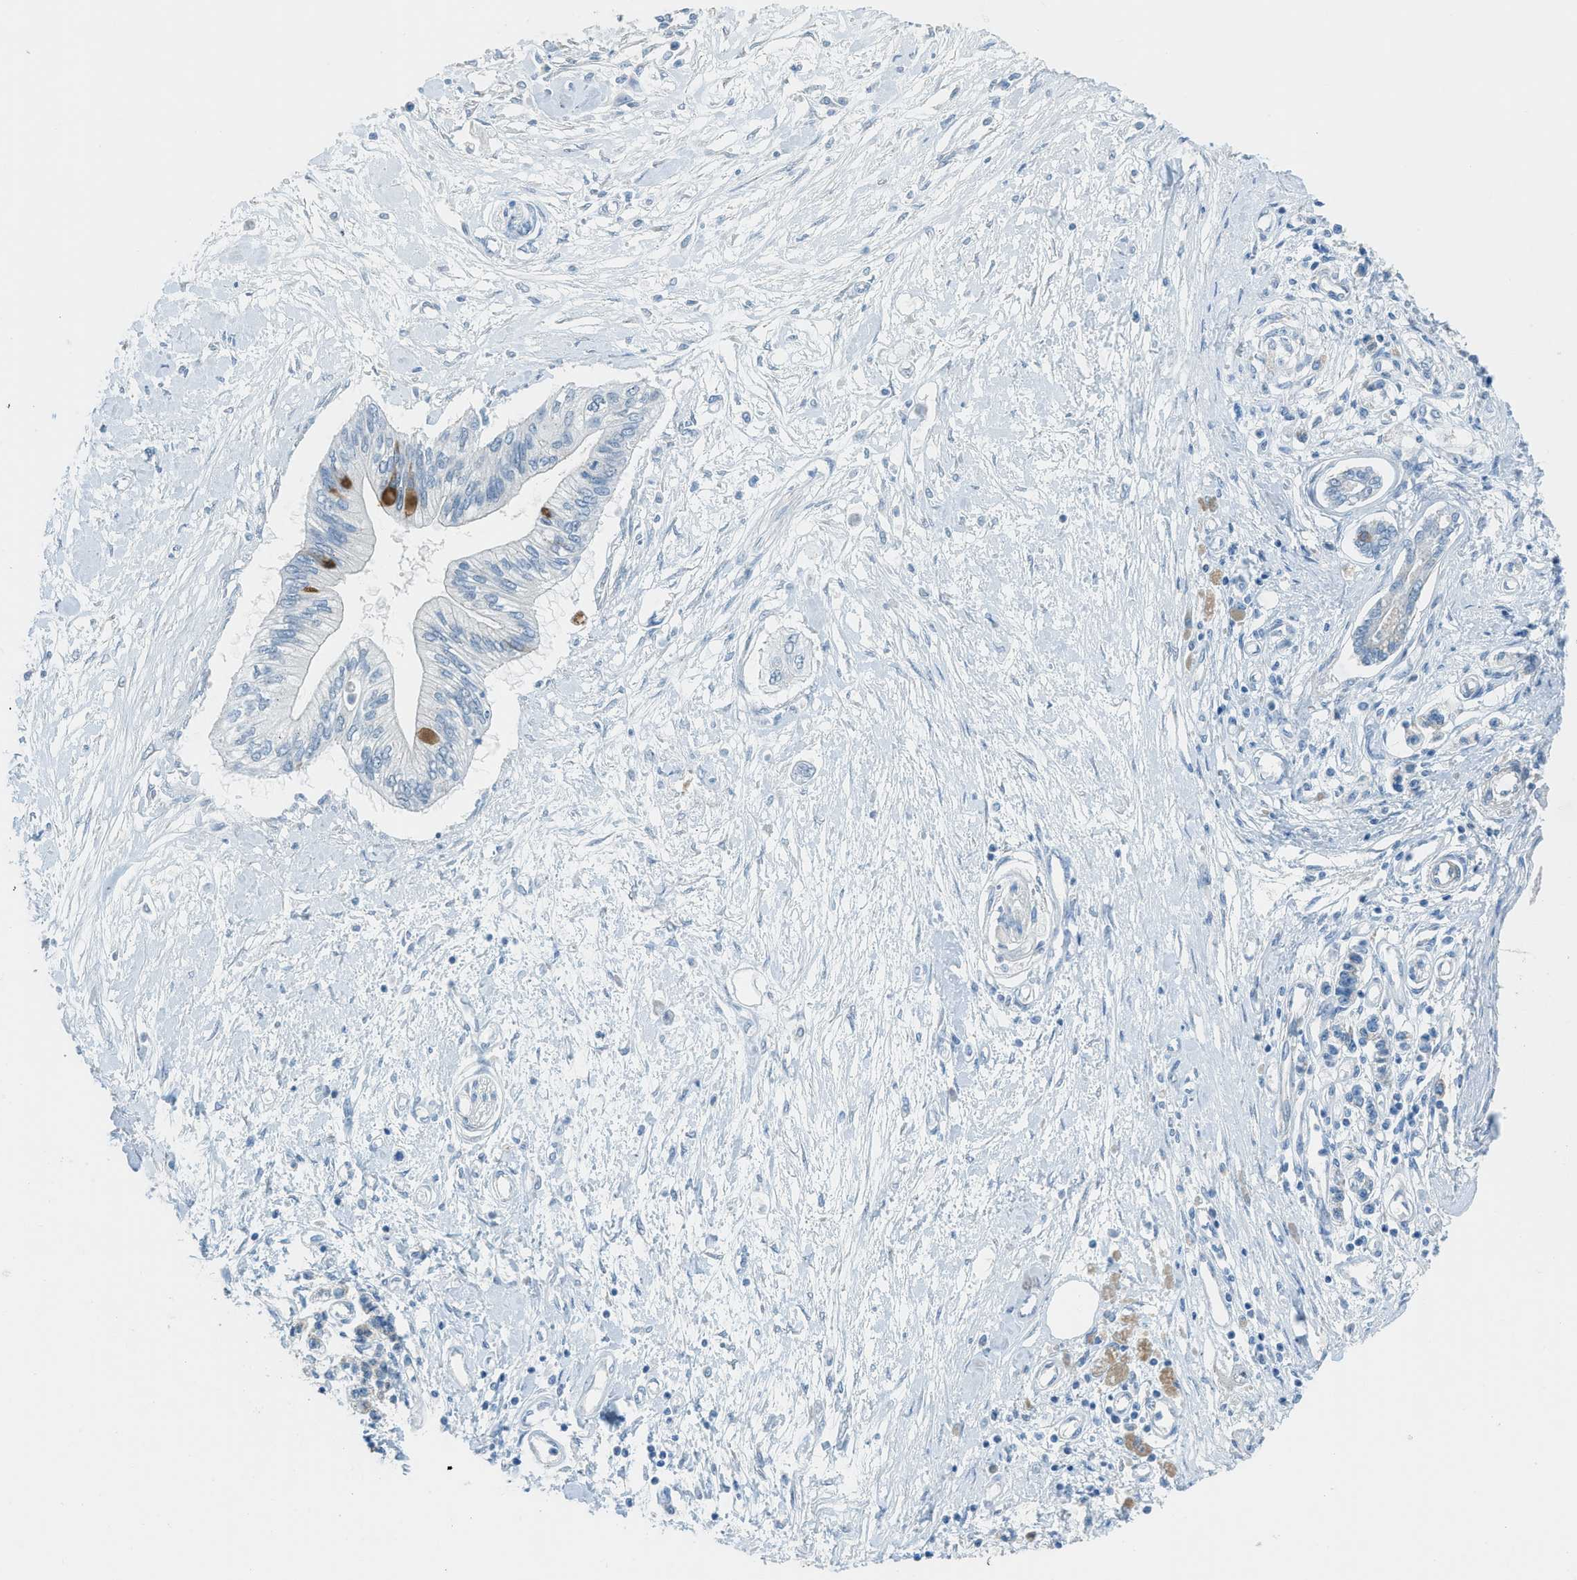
{"staining": {"intensity": "moderate", "quantity": "<25%", "location": "cytoplasmic/membranous"}, "tissue": "pancreatic cancer", "cell_type": "Tumor cells", "image_type": "cancer", "snomed": [{"axis": "morphology", "description": "Adenocarcinoma, NOS"}, {"axis": "topography", "description": "Pancreas"}], "caption": "Protein expression analysis of pancreatic cancer displays moderate cytoplasmic/membranous expression in approximately <25% of tumor cells.", "gene": "TIMD4", "patient": {"sex": "female", "age": 77}}